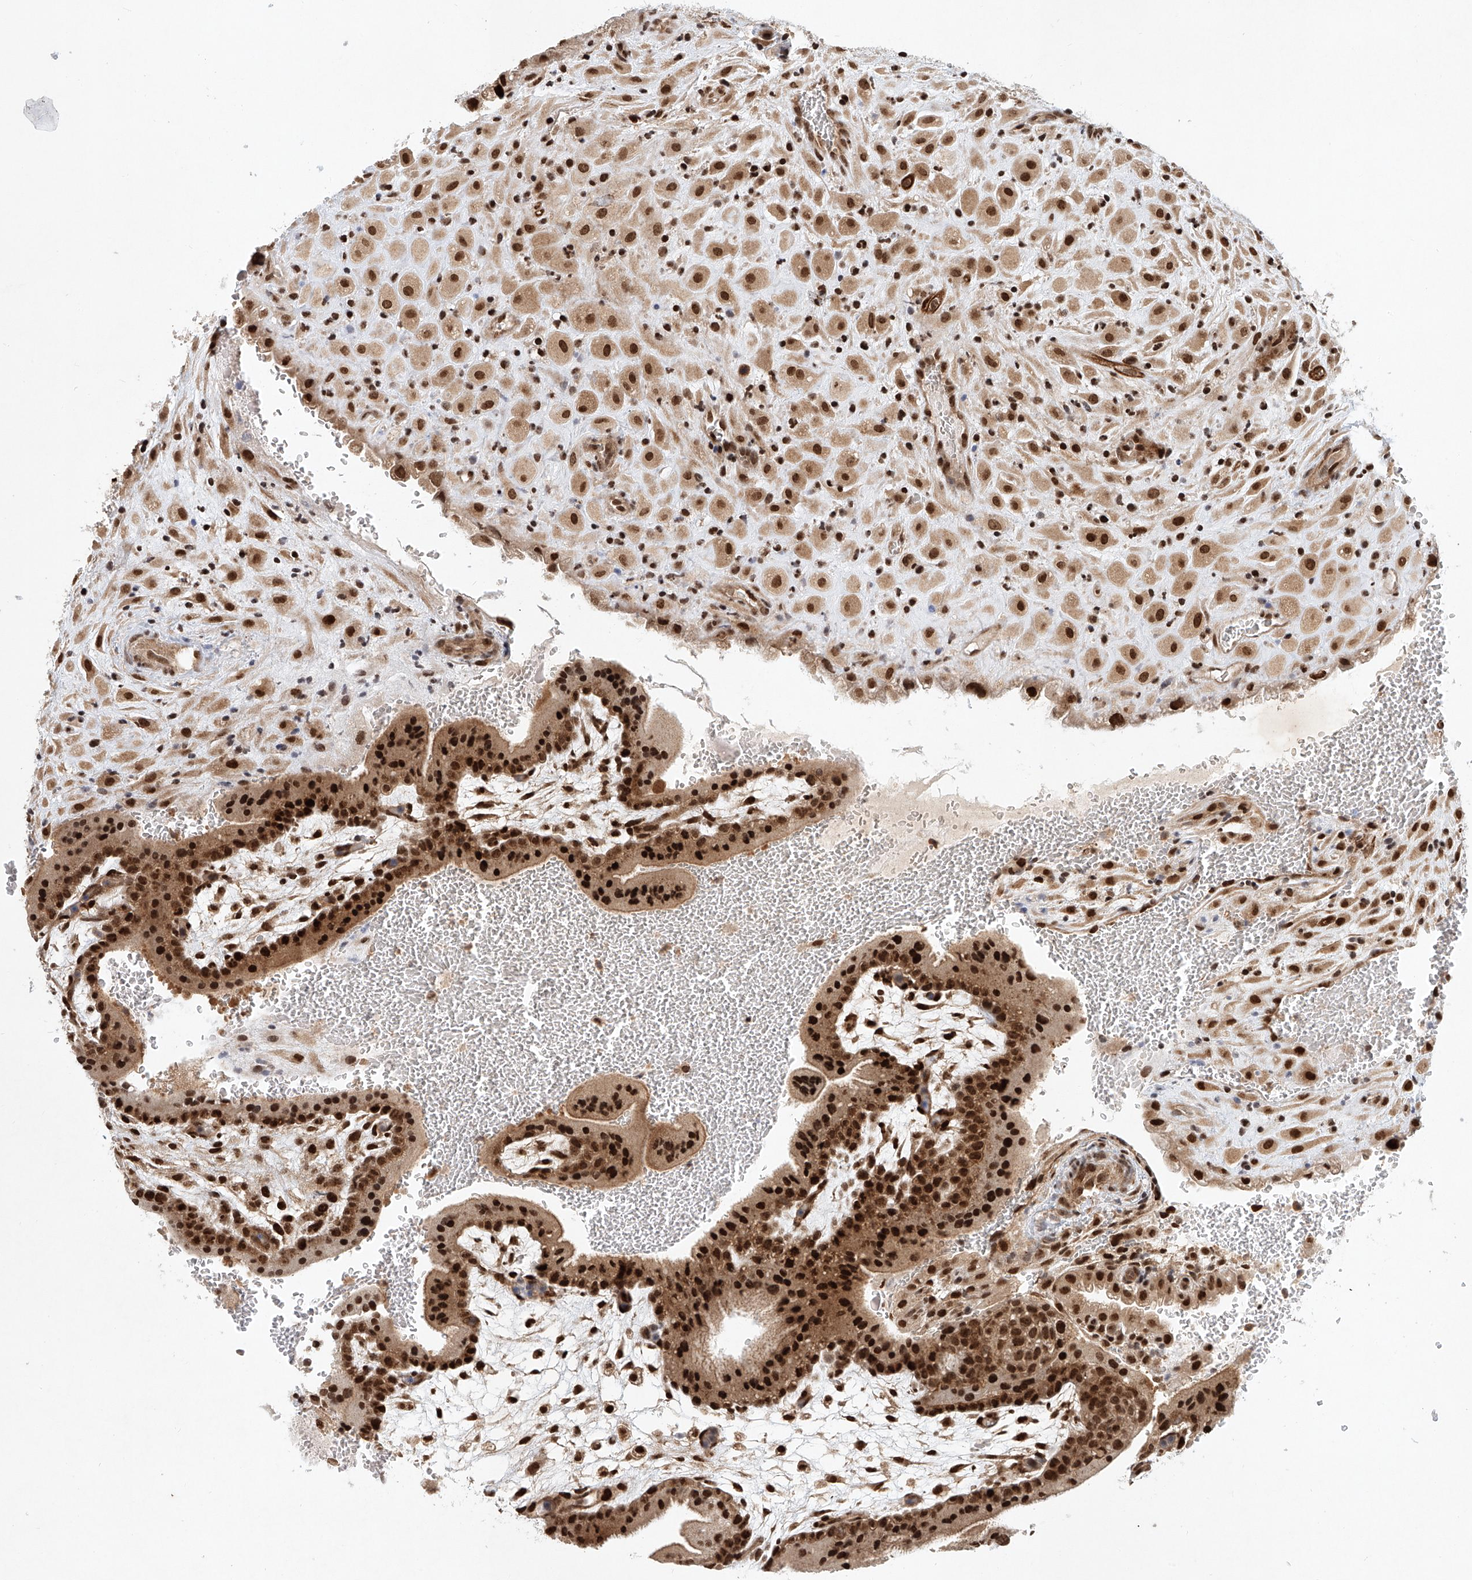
{"staining": {"intensity": "strong", "quantity": ">75%", "location": "cytoplasmic/membranous,nuclear"}, "tissue": "placenta", "cell_type": "Decidual cells", "image_type": "normal", "snomed": [{"axis": "morphology", "description": "Normal tissue, NOS"}, {"axis": "topography", "description": "Placenta"}], "caption": "DAB immunohistochemical staining of benign placenta reveals strong cytoplasmic/membranous,nuclear protein positivity in about >75% of decidual cells.", "gene": "ZNF470", "patient": {"sex": "female", "age": 35}}